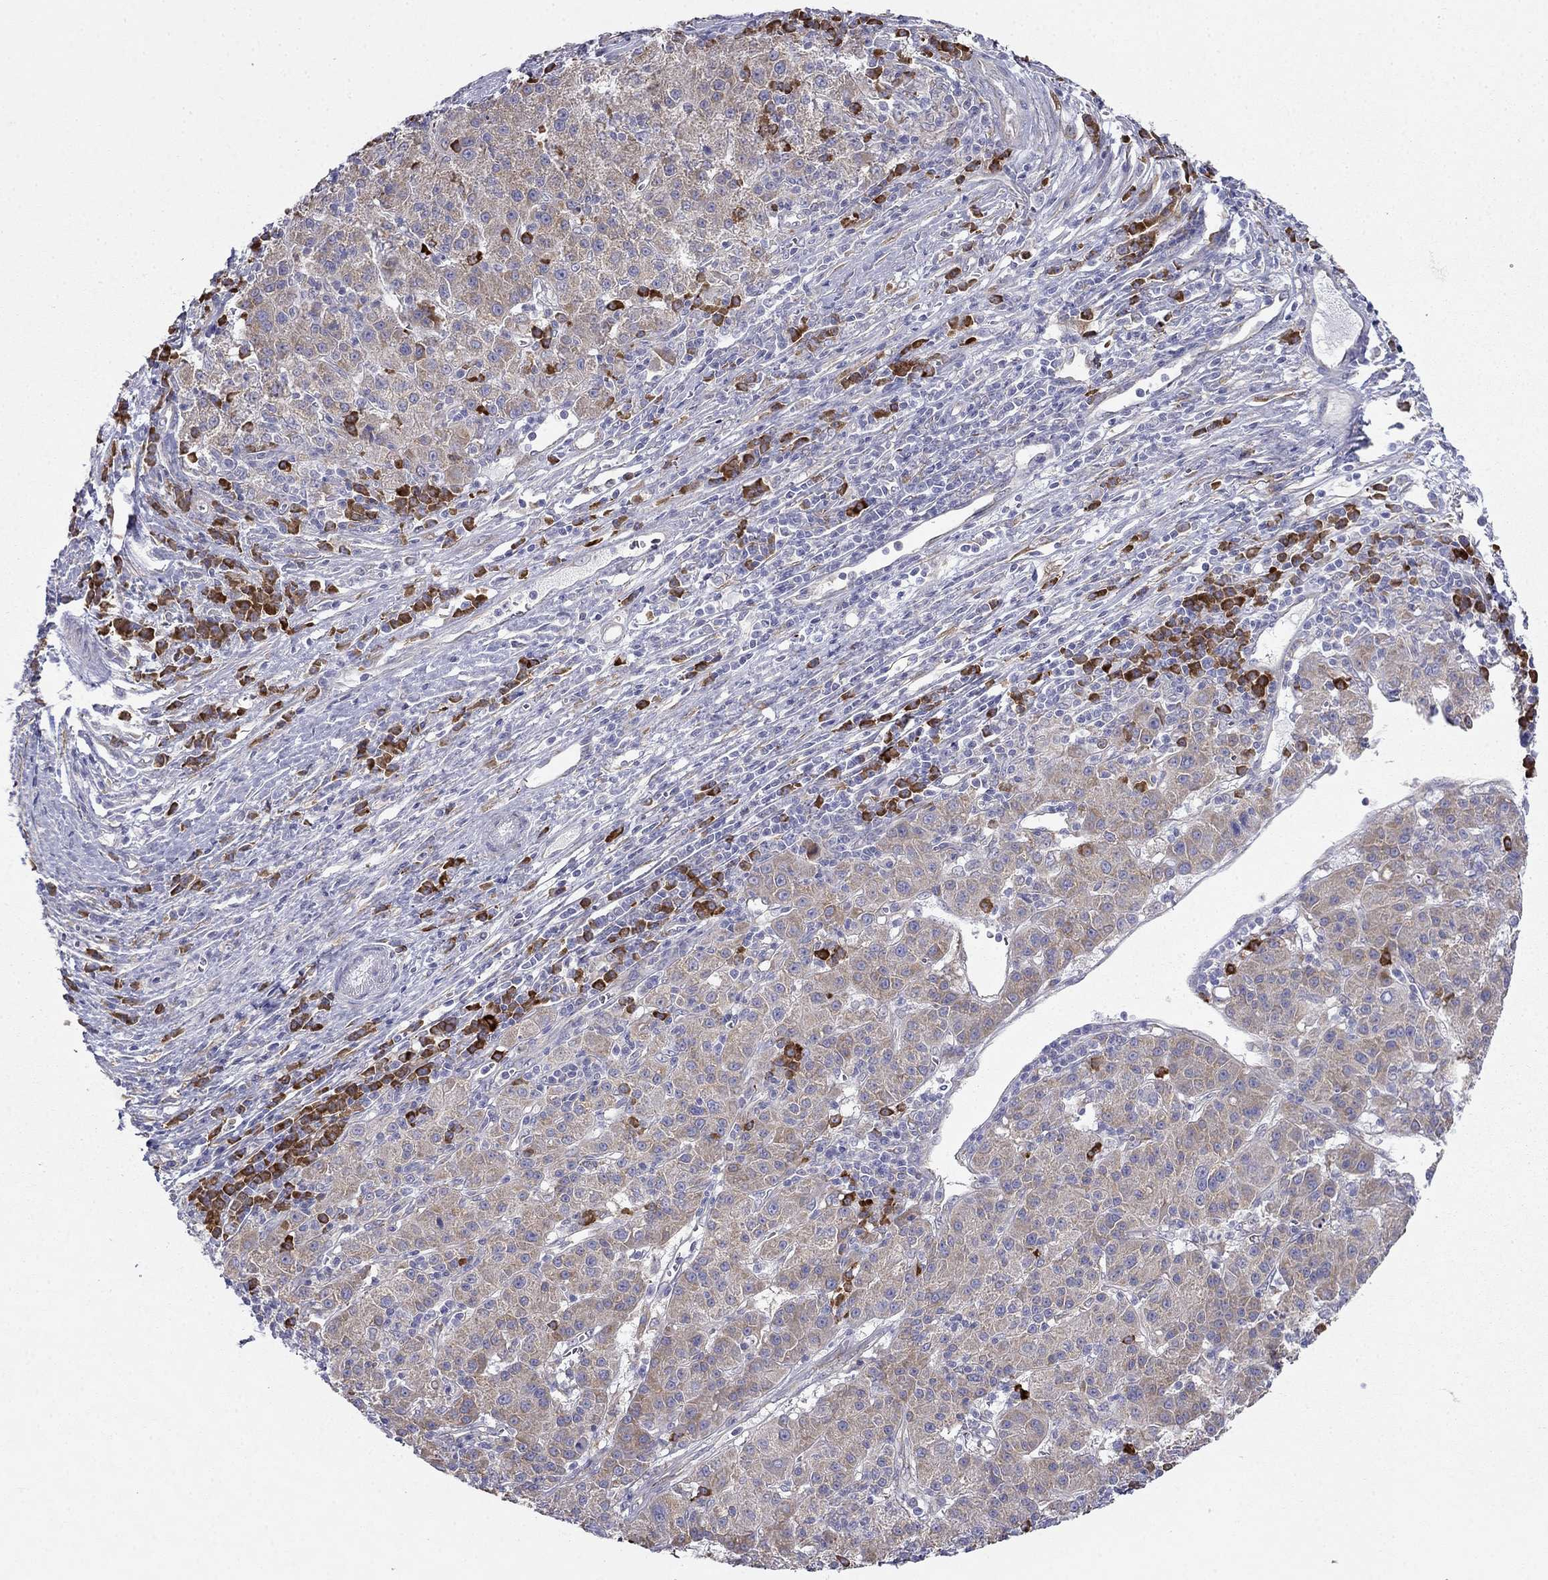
{"staining": {"intensity": "moderate", "quantity": ">75%", "location": "cytoplasmic/membranous"}, "tissue": "liver cancer", "cell_type": "Tumor cells", "image_type": "cancer", "snomed": [{"axis": "morphology", "description": "Carcinoma, Hepatocellular, NOS"}, {"axis": "topography", "description": "Liver"}], "caption": "DAB immunohistochemical staining of liver cancer (hepatocellular carcinoma) reveals moderate cytoplasmic/membranous protein expression in approximately >75% of tumor cells.", "gene": "LONRF2", "patient": {"sex": "female", "age": 60}}